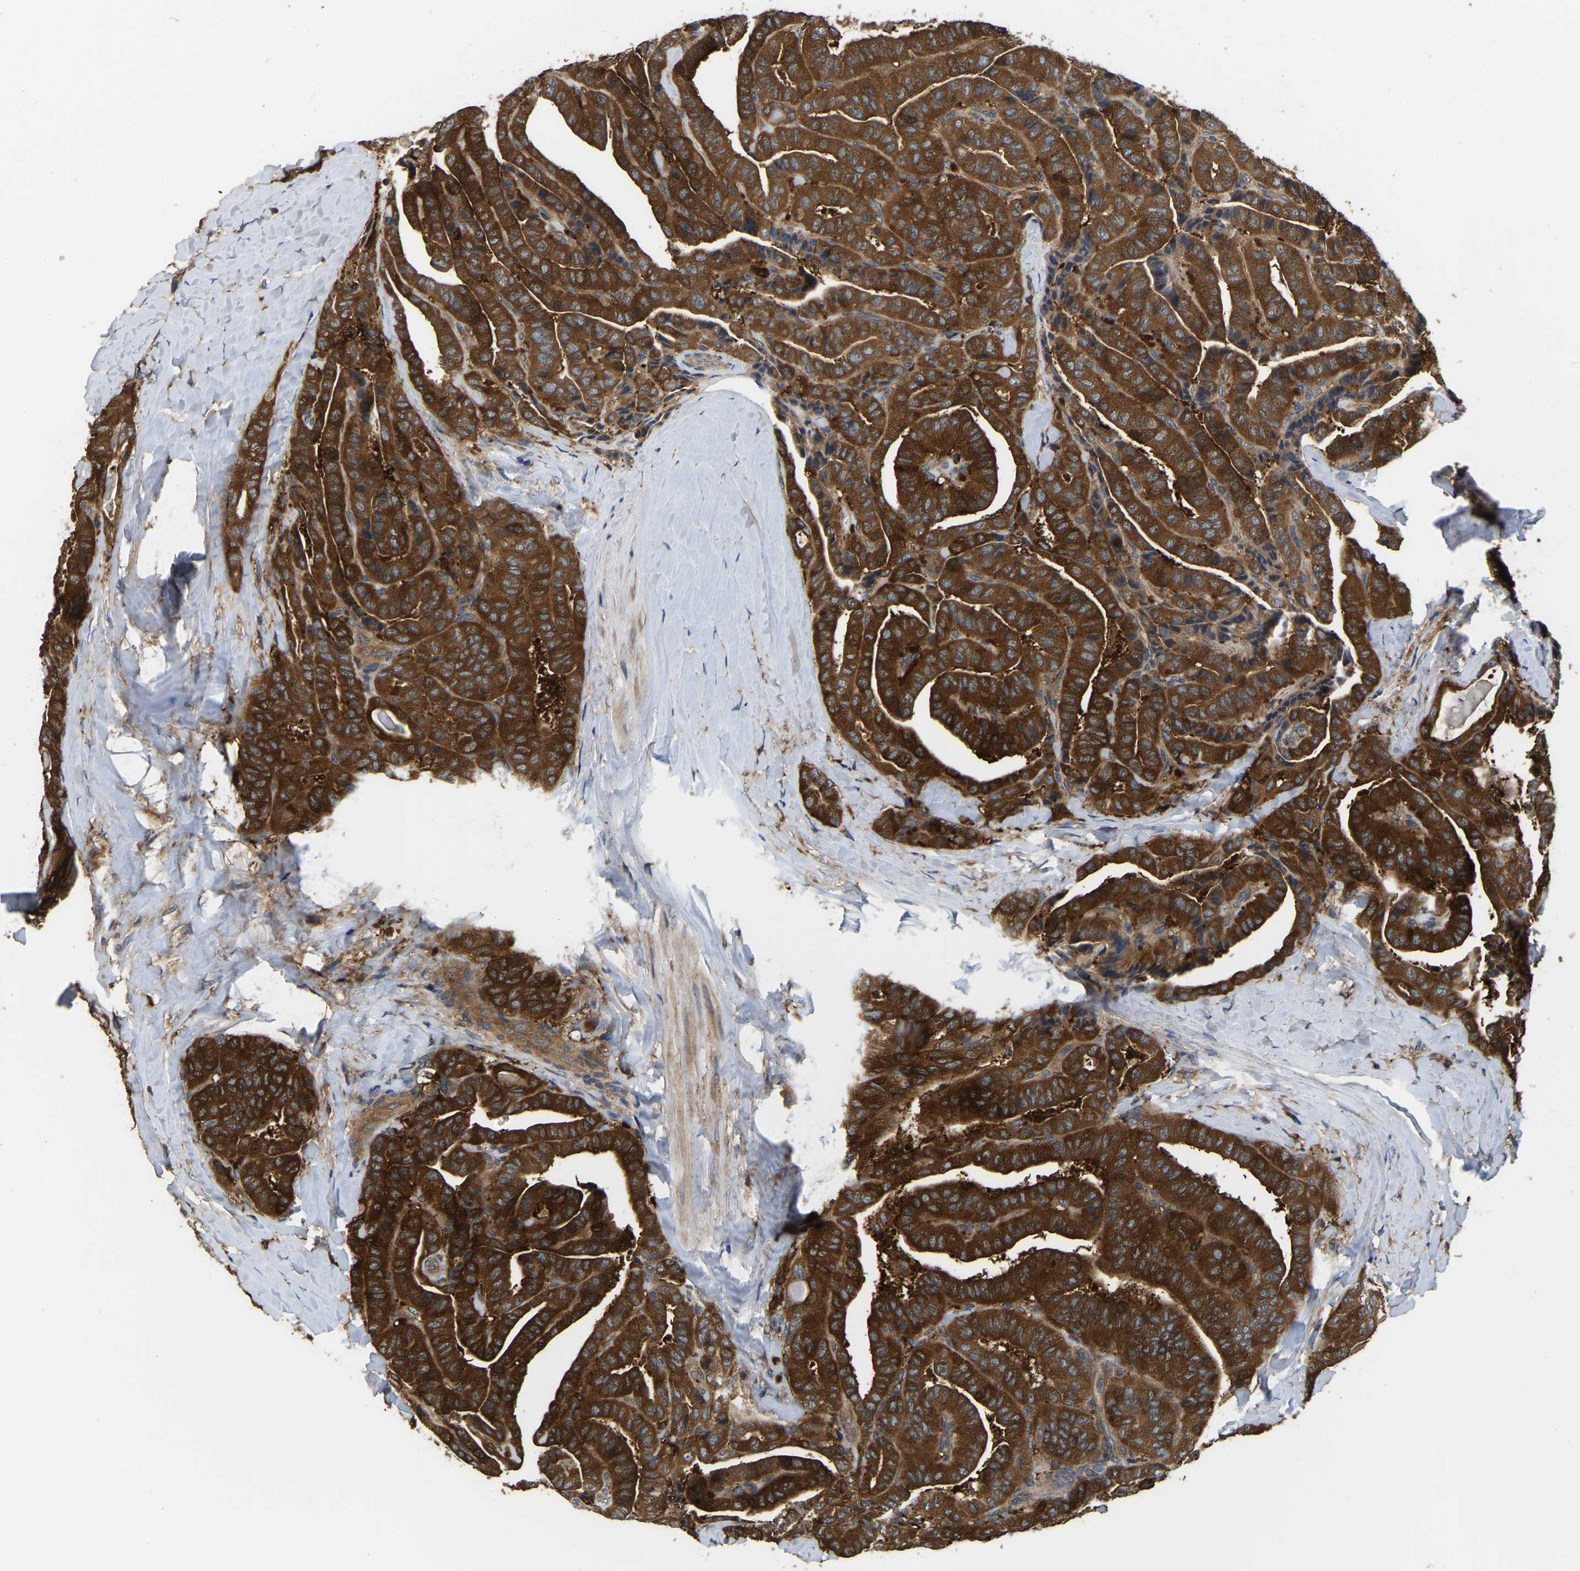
{"staining": {"intensity": "strong", "quantity": ">75%", "location": "cytoplasmic/membranous"}, "tissue": "thyroid cancer", "cell_type": "Tumor cells", "image_type": "cancer", "snomed": [{"axis": "morphology", "description": "Papillary adenocarcinoma, NOS"}, {"axis": "topography", "description": "Thyroid gland"}], "caption": "The photomicrograph demonstrates staining of thyroid papillary adenocarcinoma, revealing strong cytoplasmic/membranous protein expression (brown color) within tumor cells.", "gene": "GARS1", "patient": {"sex": "male", "age": 77}}